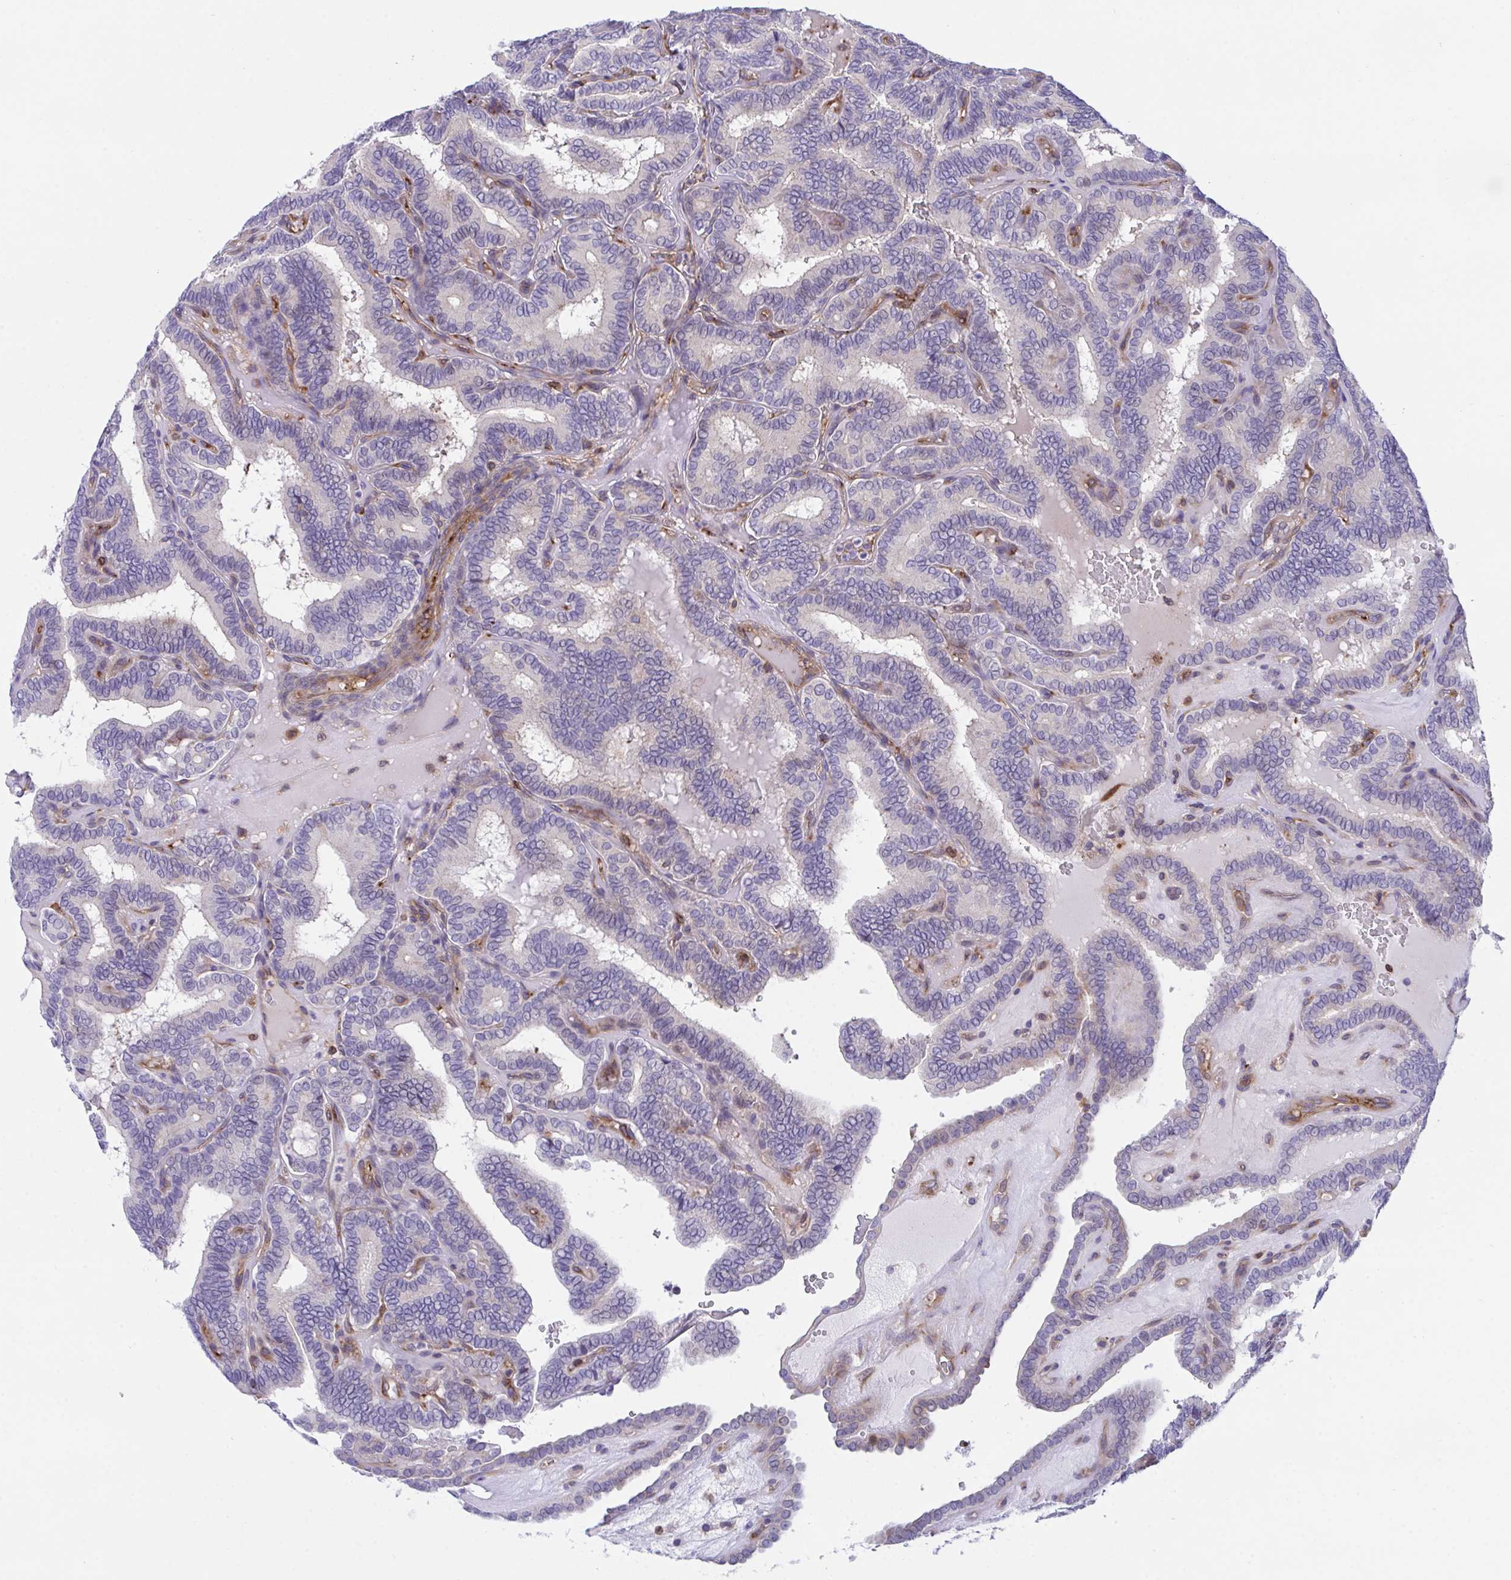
{"staining": {"intensity": "negative", "quantity": "none", "location": "none"}, "tissue": "thyroid cancer", "cell_type": "Tumor cells", "image_type": "cancer", "snomed": [{"axis": "morphology", "description": "Papillary adenocarcinoma, NOS"}, {"axis": "topography", "description": "Thyroid gland"}], "caption": "This is a micrograph of immunohistochemistry staining of thyroid papillary adenocarcinoma, which shows no expression in tumor cells.", "gene": "PPIH", "patient": {"sex": "female", "age": 21}}